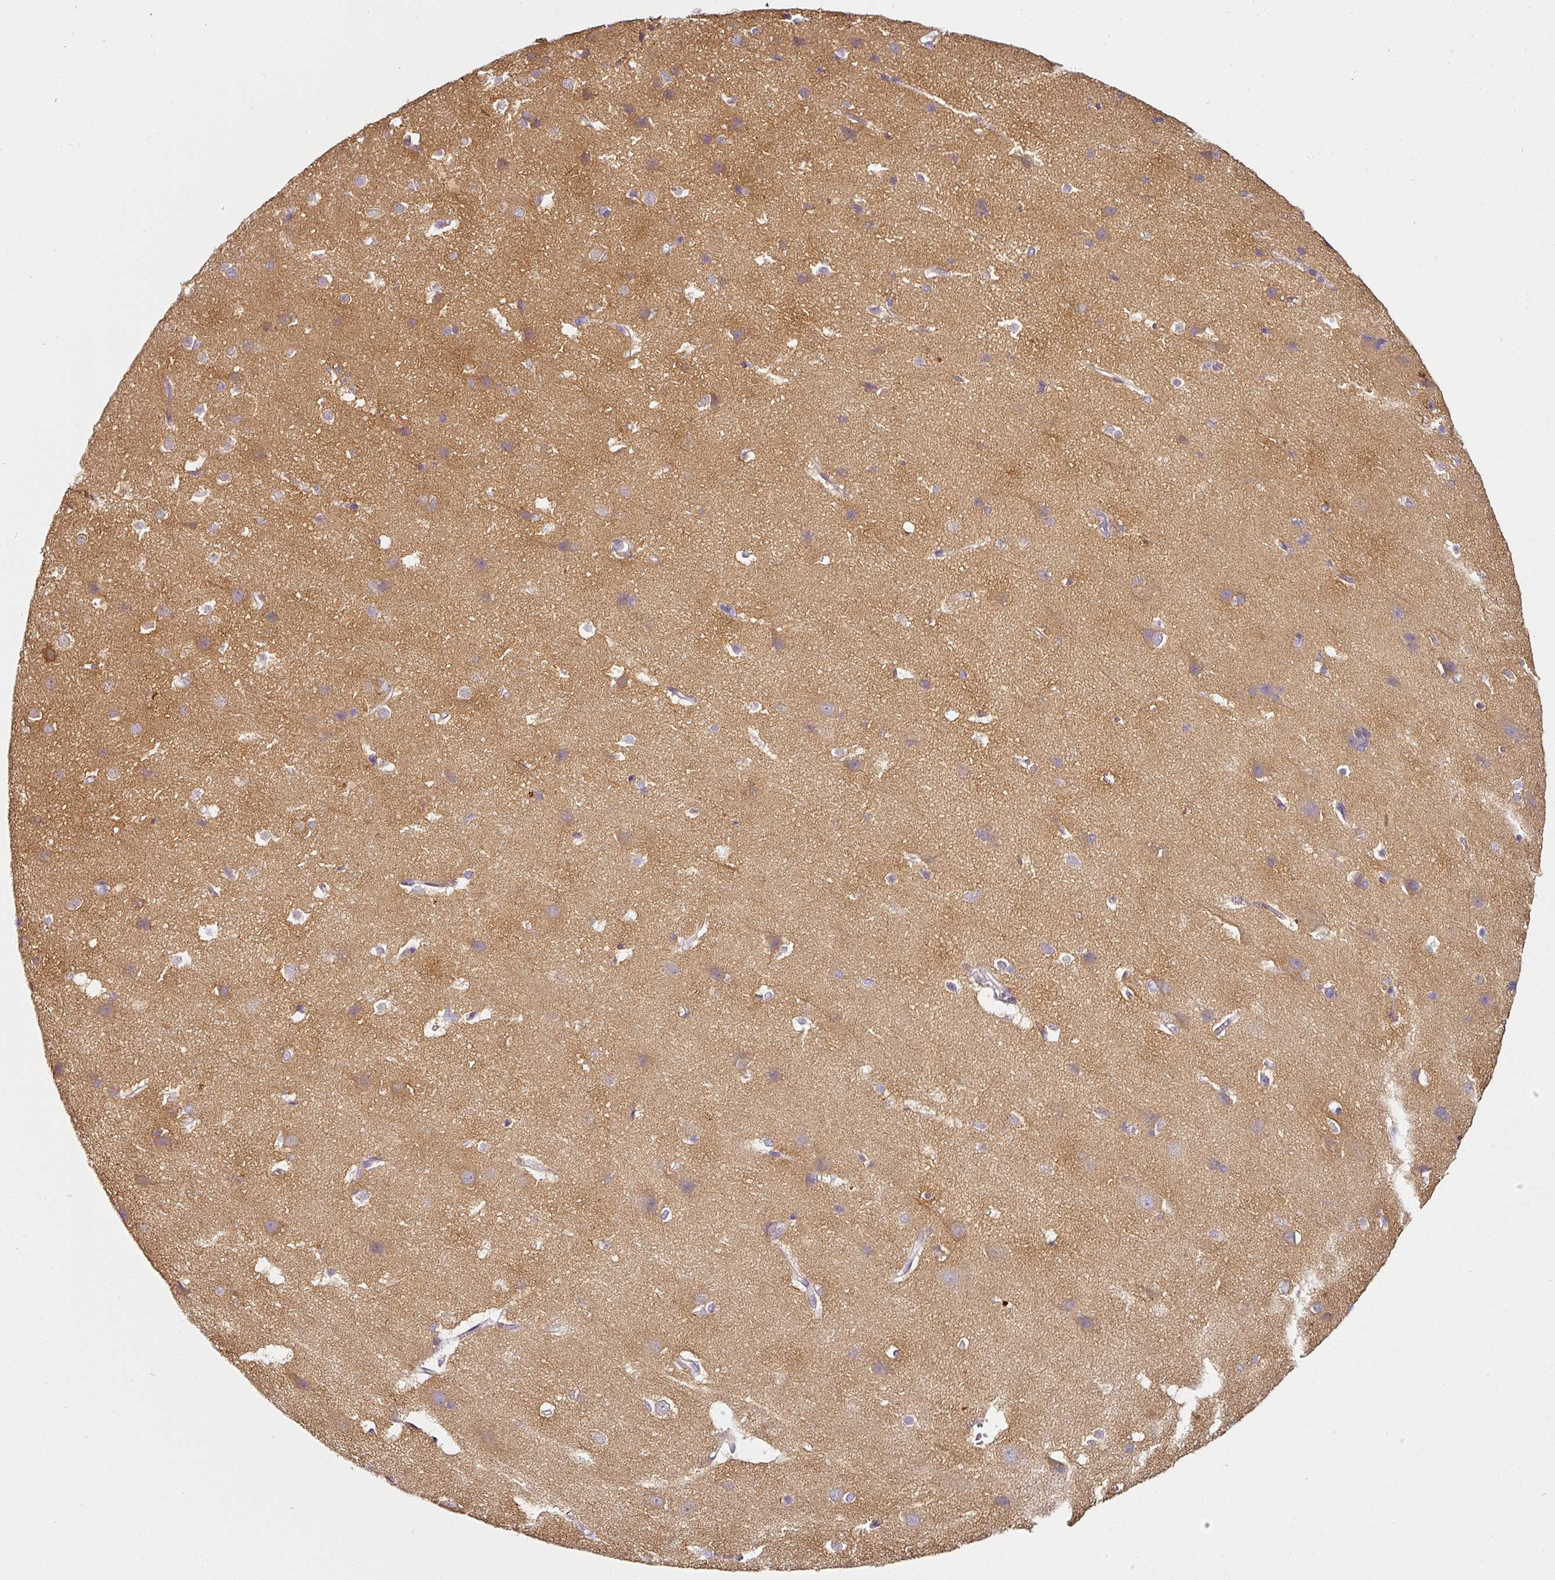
{"staining": {"intensity": "negative", "quantity": "none", "location": "none"}, "tissue": "cerebral cortex", "cell_type": "Endothelial cells", "image_type": "normal", "snomed": [{"axis": "morphology", "description": "Normal tissue, NOS"}, {"axis": "topography", "description": "Cerebral cortex"}], "caption": "Immunohistochemistry of unremarkable cerebral cortex demonstrates no positivity in endothelial cells. (Brightfield microscopy of DAB immunohistochemistry at high magnification).", "gene": "CAP2", "patient": {"sex": "male", "age": 37}}